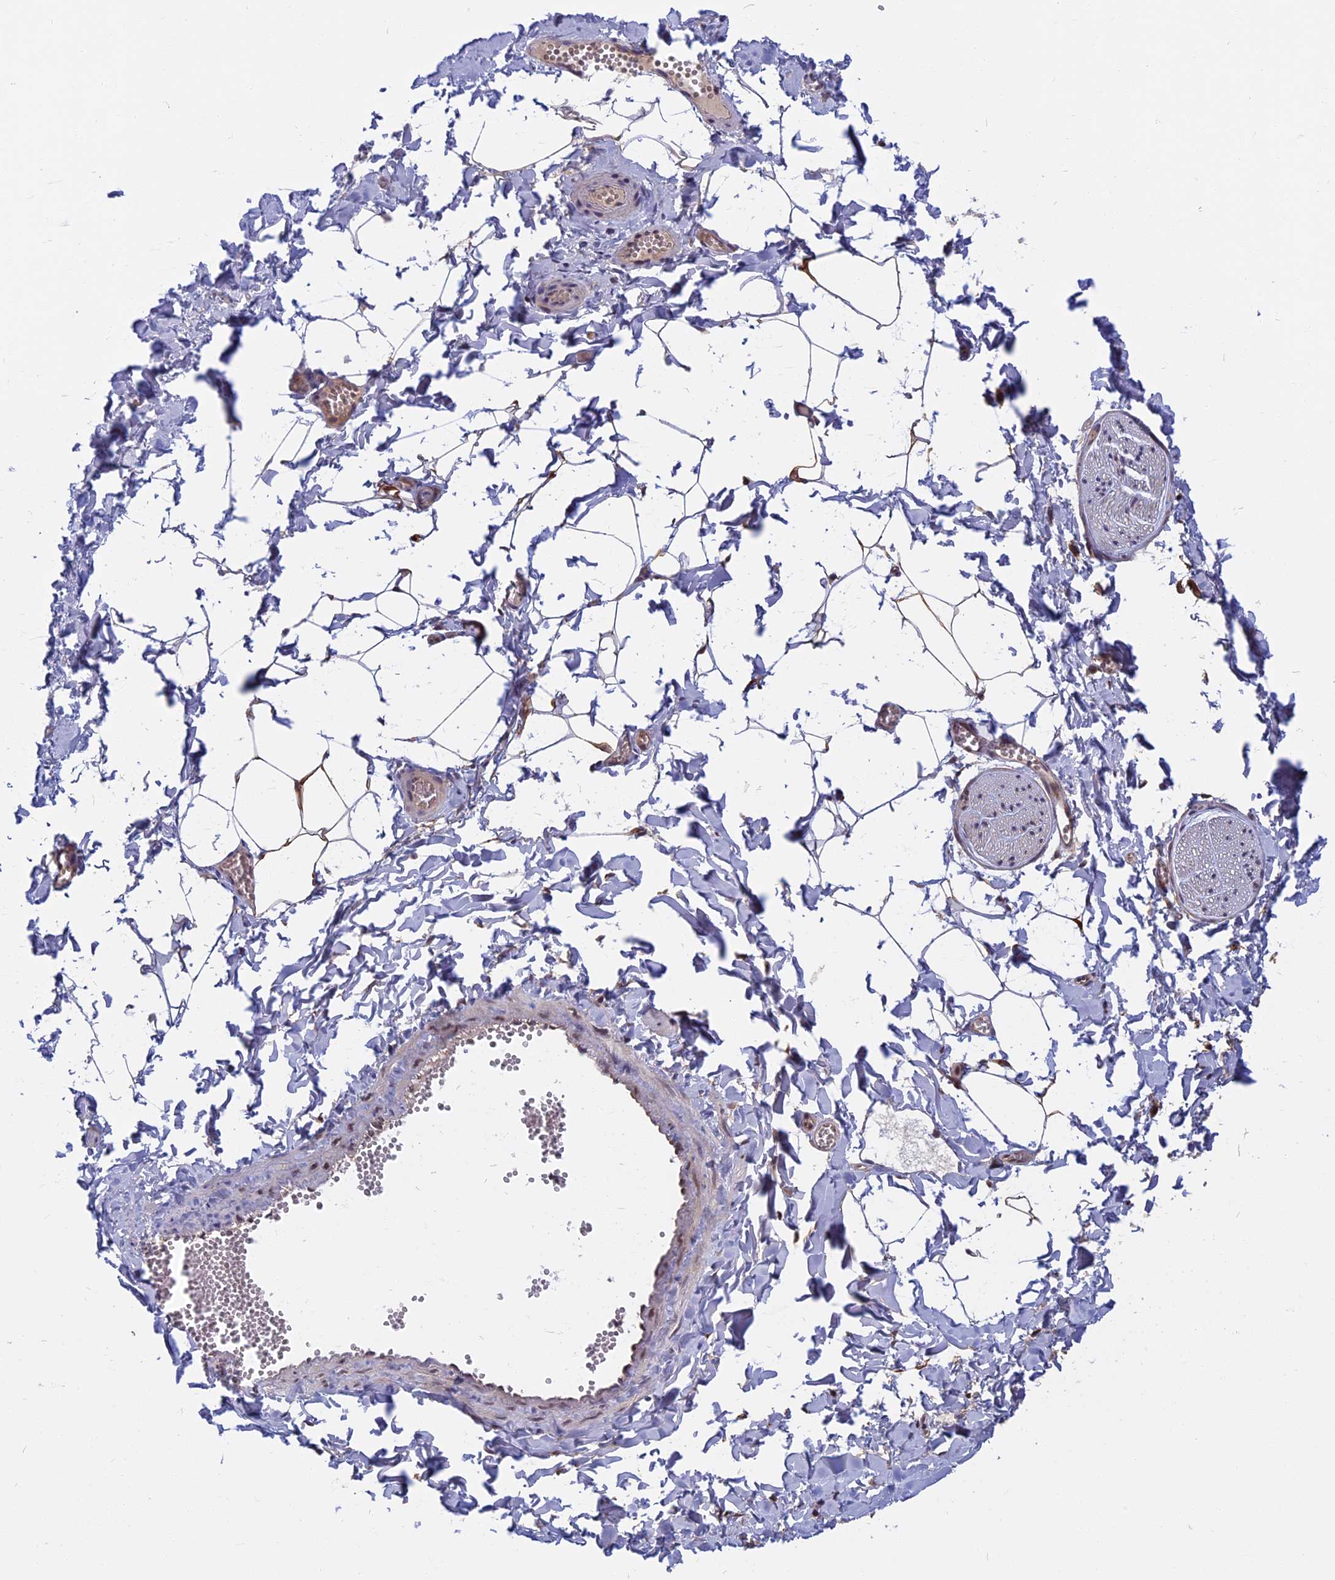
{"staining": {"intensity": "moderate", "quantity": ">75%", "location": "nuclear"}, "tissue": "adipose tissue", "cell_type": "Adipocytes", "image_type": "normal", "snomed": [{"axis": "morphology", "description": "Normal tissue, NOS"}, {"axis": "topography", "description": "Gallbladder"}, {"axis": "topography", "description": "Peripheral nerve tissue"}], "caption": "Protein staining shows moderate nuclear expression in approximately >75% of adipocytes in benign adipose tissue.", "gene": "CCDC113", "patient": {"sex": "male", "age": 38}}